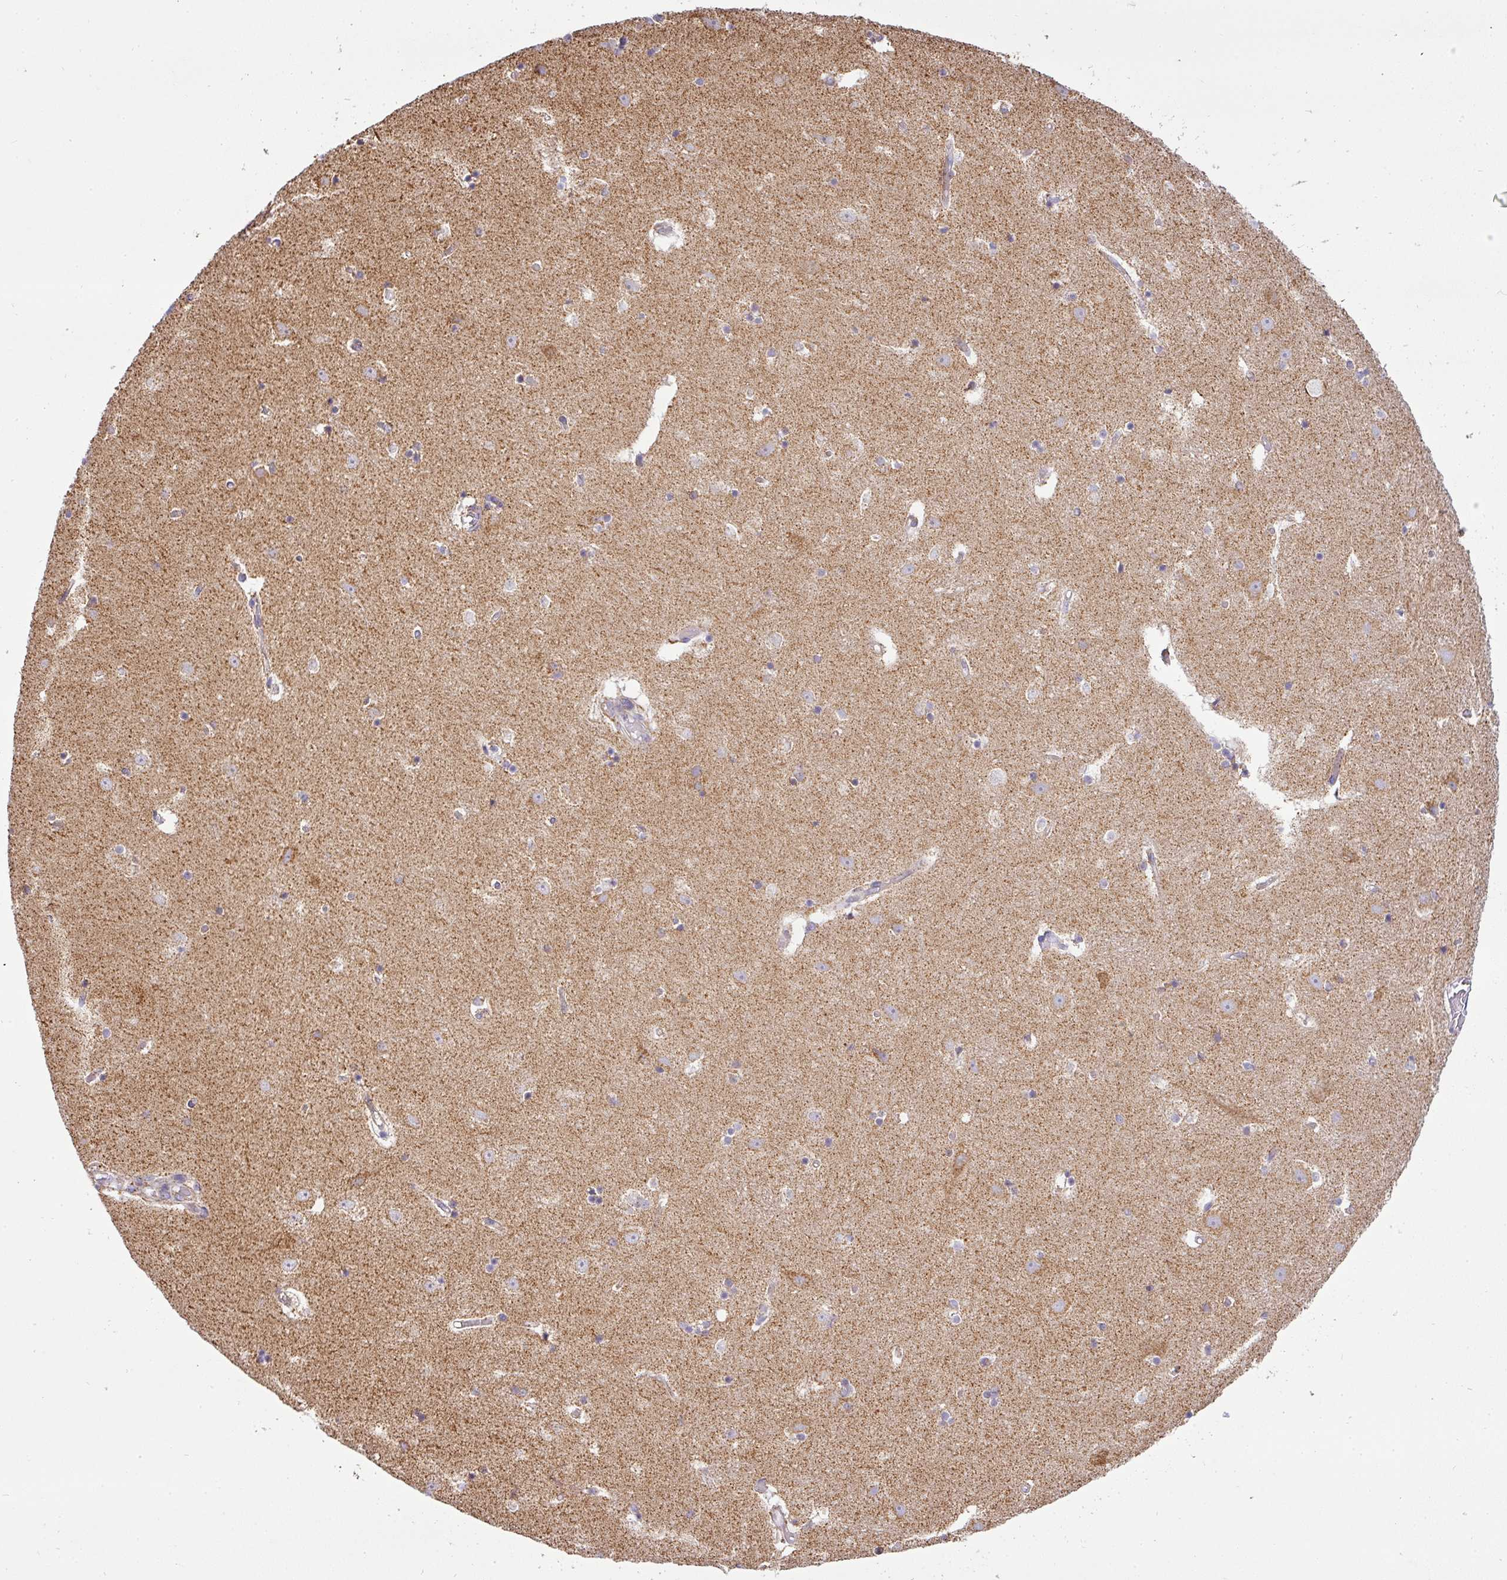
{"staining": {"intensity": "weak", "quantity": "<25%", "location": "cytoplasmic/membranous"}, "tissue": "hippocampus", "cell_type": "Glial cells", "image_type": "normal", "snomed": [{"axis": "morphology", "description": "Normal tissue, NOS"}, {"axis": "topography", "description": "Hippocampus"}], "caption": "The micrograph shows no significant expression in glial cells of hippocampus. The staining was performed using DAB to visualize the protein expression in brown, while the nuclei were stained in blue with hematoxylin (Magnification: 20x).", "gene": "ZNF211", "patient": {"sex": "female", "age": 52}}